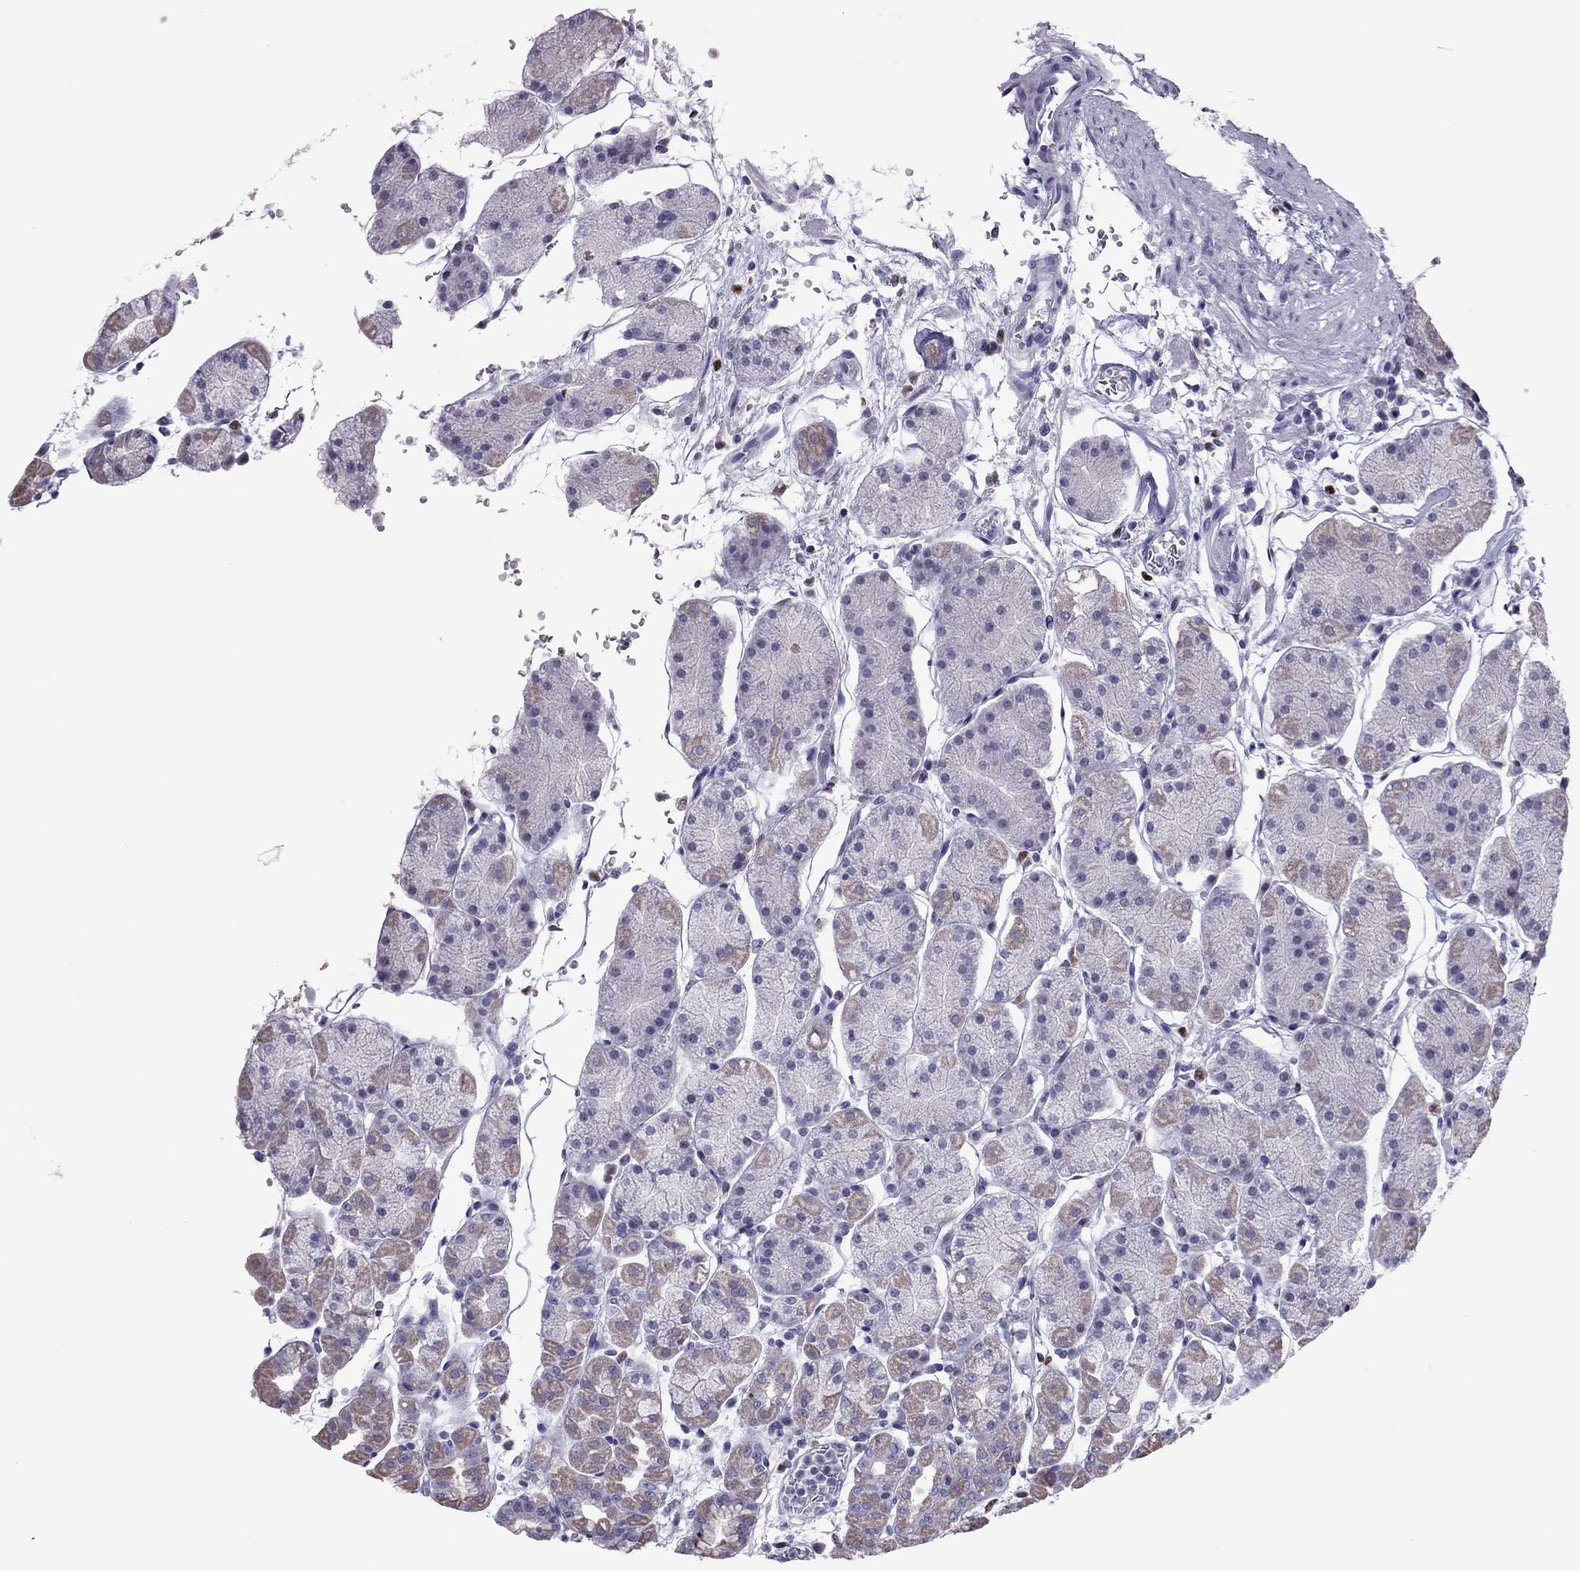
{"staining": {"intensity": "weak", "quantity": "<25%", "location": "cytoplasmic/membranous"}, "tissue": "stomach", "cell_type": "Glandular cells", "image_type": "normal", "snomed": [{"axis": "morphology", "description": "Normal tissue, NOS"}, {"axis": "topography", "description": "Stomach"}], "caption": "Immunohistochemical staining of benign human stomach reveals no significant staining in glandular cells.", "gene": "SPINT3", "patient": {"sex": "male", "age": 54}}